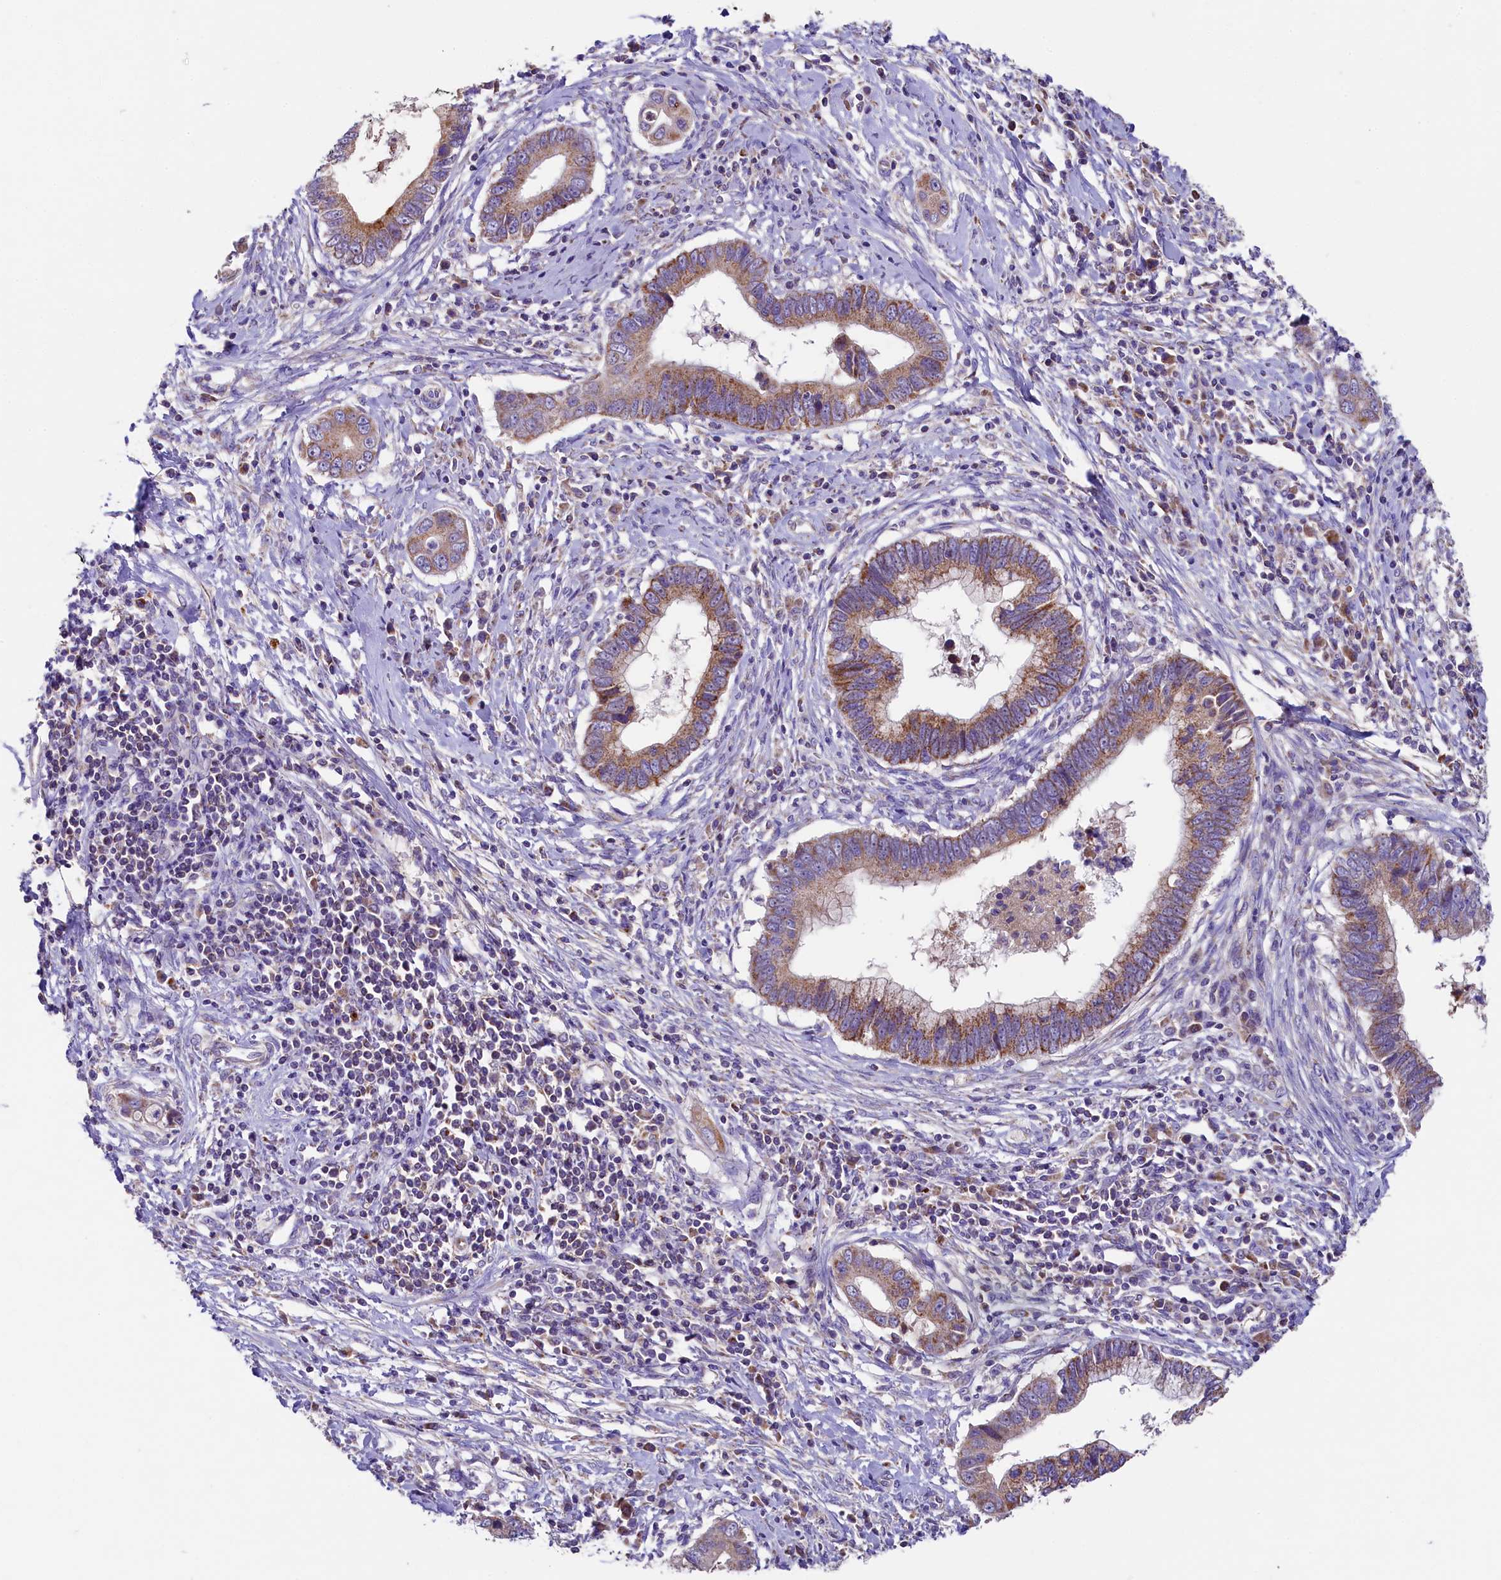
{"staining": {"intensity": "moderate", "quantity": ">75%", "location": "cytoplasmic/membranous"}, "tissue": "cervical cancer", "cell_type": "Tumor cells", "image_type": "cancer", "snomed": [{"axis": "morphology", "description": "Adenocarcinoma, NOS"}, {"axis": "topography", "description": "Cervix"}], "caption": "Moderate cytoplasmic/membranous staining is seen in approximately >75% of tumor cells in adenocarcinoma (cervical). Nuclei are stained in blue.", "gene": "PMPCB", "patient": {"sex": "female", "age": 44}}